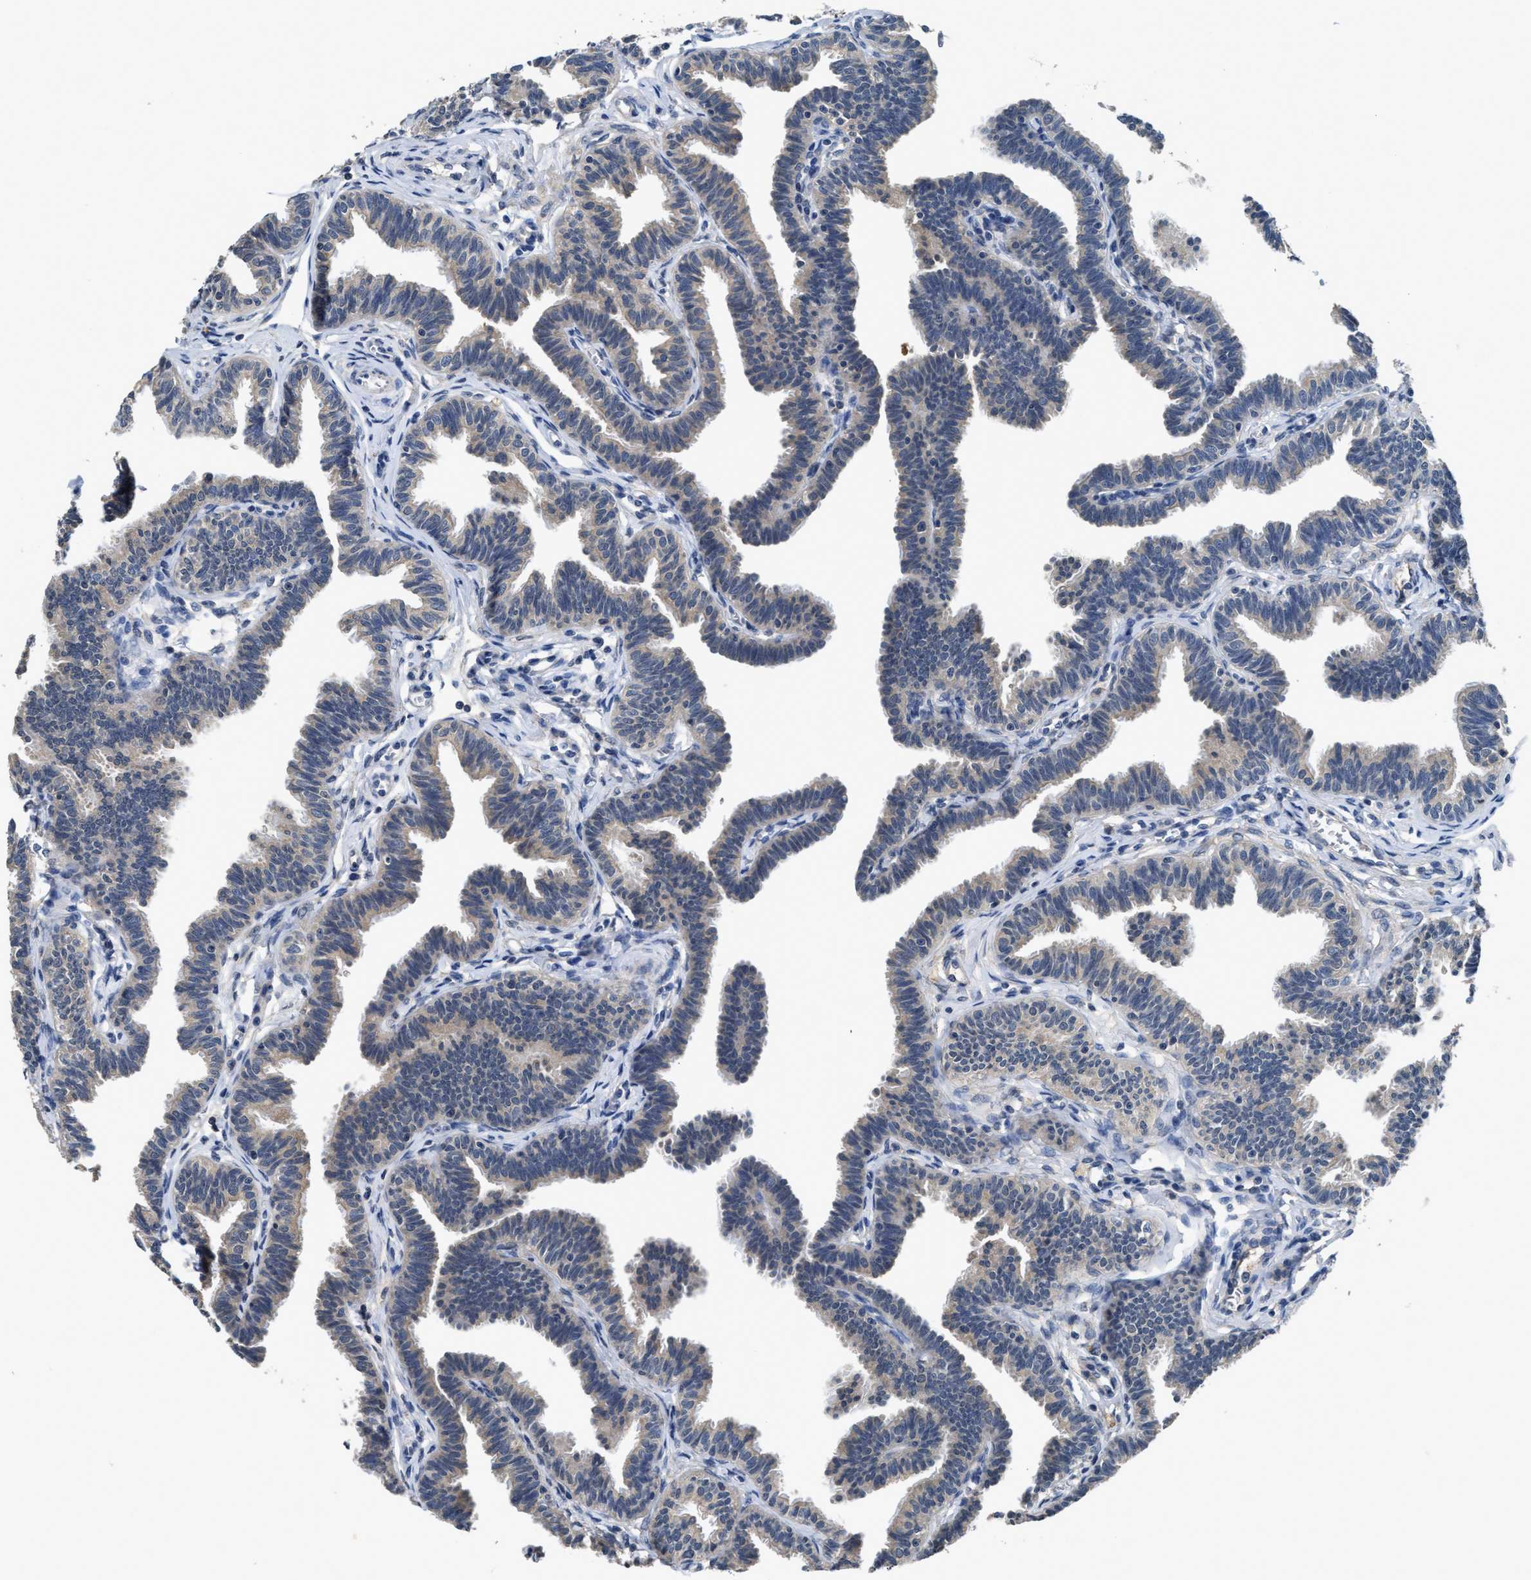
{"staining": {"intensity": "negative", "quantity": "none", "location": "none"}, "tissue": "fallopian tube", "cell_type": "Glandular cells", "image_type": "normal", "snomed": [{"axis": "morphology", "description": "Normal tissue, NOS"}, {"axis": "topography", "description": "Fallopian tube"}, {"axis": "topography", "description": "Ovary"}], "caption": "Immunohistochemical staining of benign fallopian tube shows no significant expression in glandular cells.", "gene": "INHA", "patient": {"sex": "female", "age": 23}}